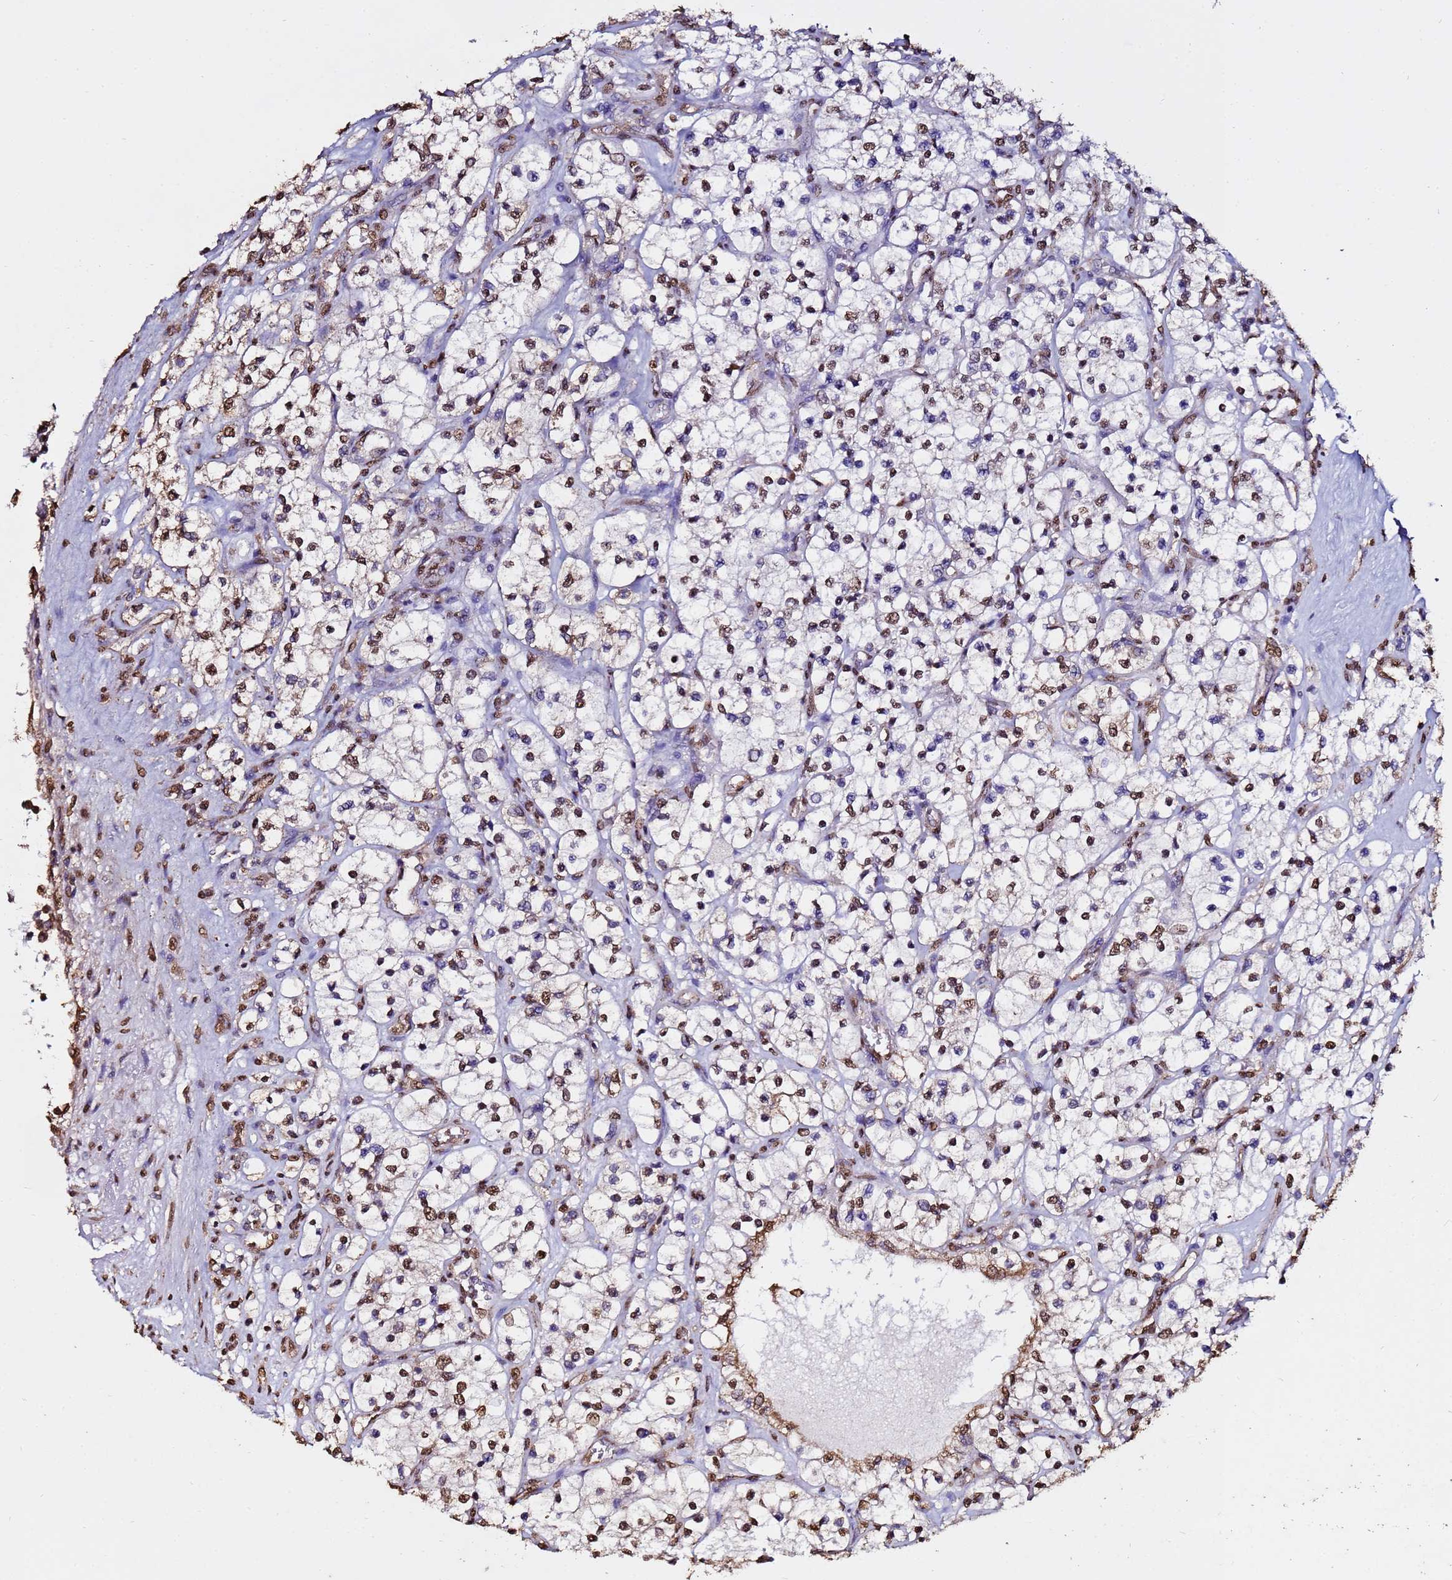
{"staining": {"intensity": "moderate", "quantity": "25%-75%", "location": "nuclear"}, "tissue": "renal cancer", "cell_type": "Tumor cells", "image_type": "cancer", "snomed": [{"axis": "morphology", "description": "Adenocarcinoma, NOS"}, {"axis": "topography", "description": "Kidney"}], "caption": "Renal cancer (adenocarcinoma) stained for a protein (brown) reveals moderate nuclear positive positivity in about 25%-75% of tumor cells.", "gene": "TRIP6", "patient": {"sex": "female", "age": 69}}